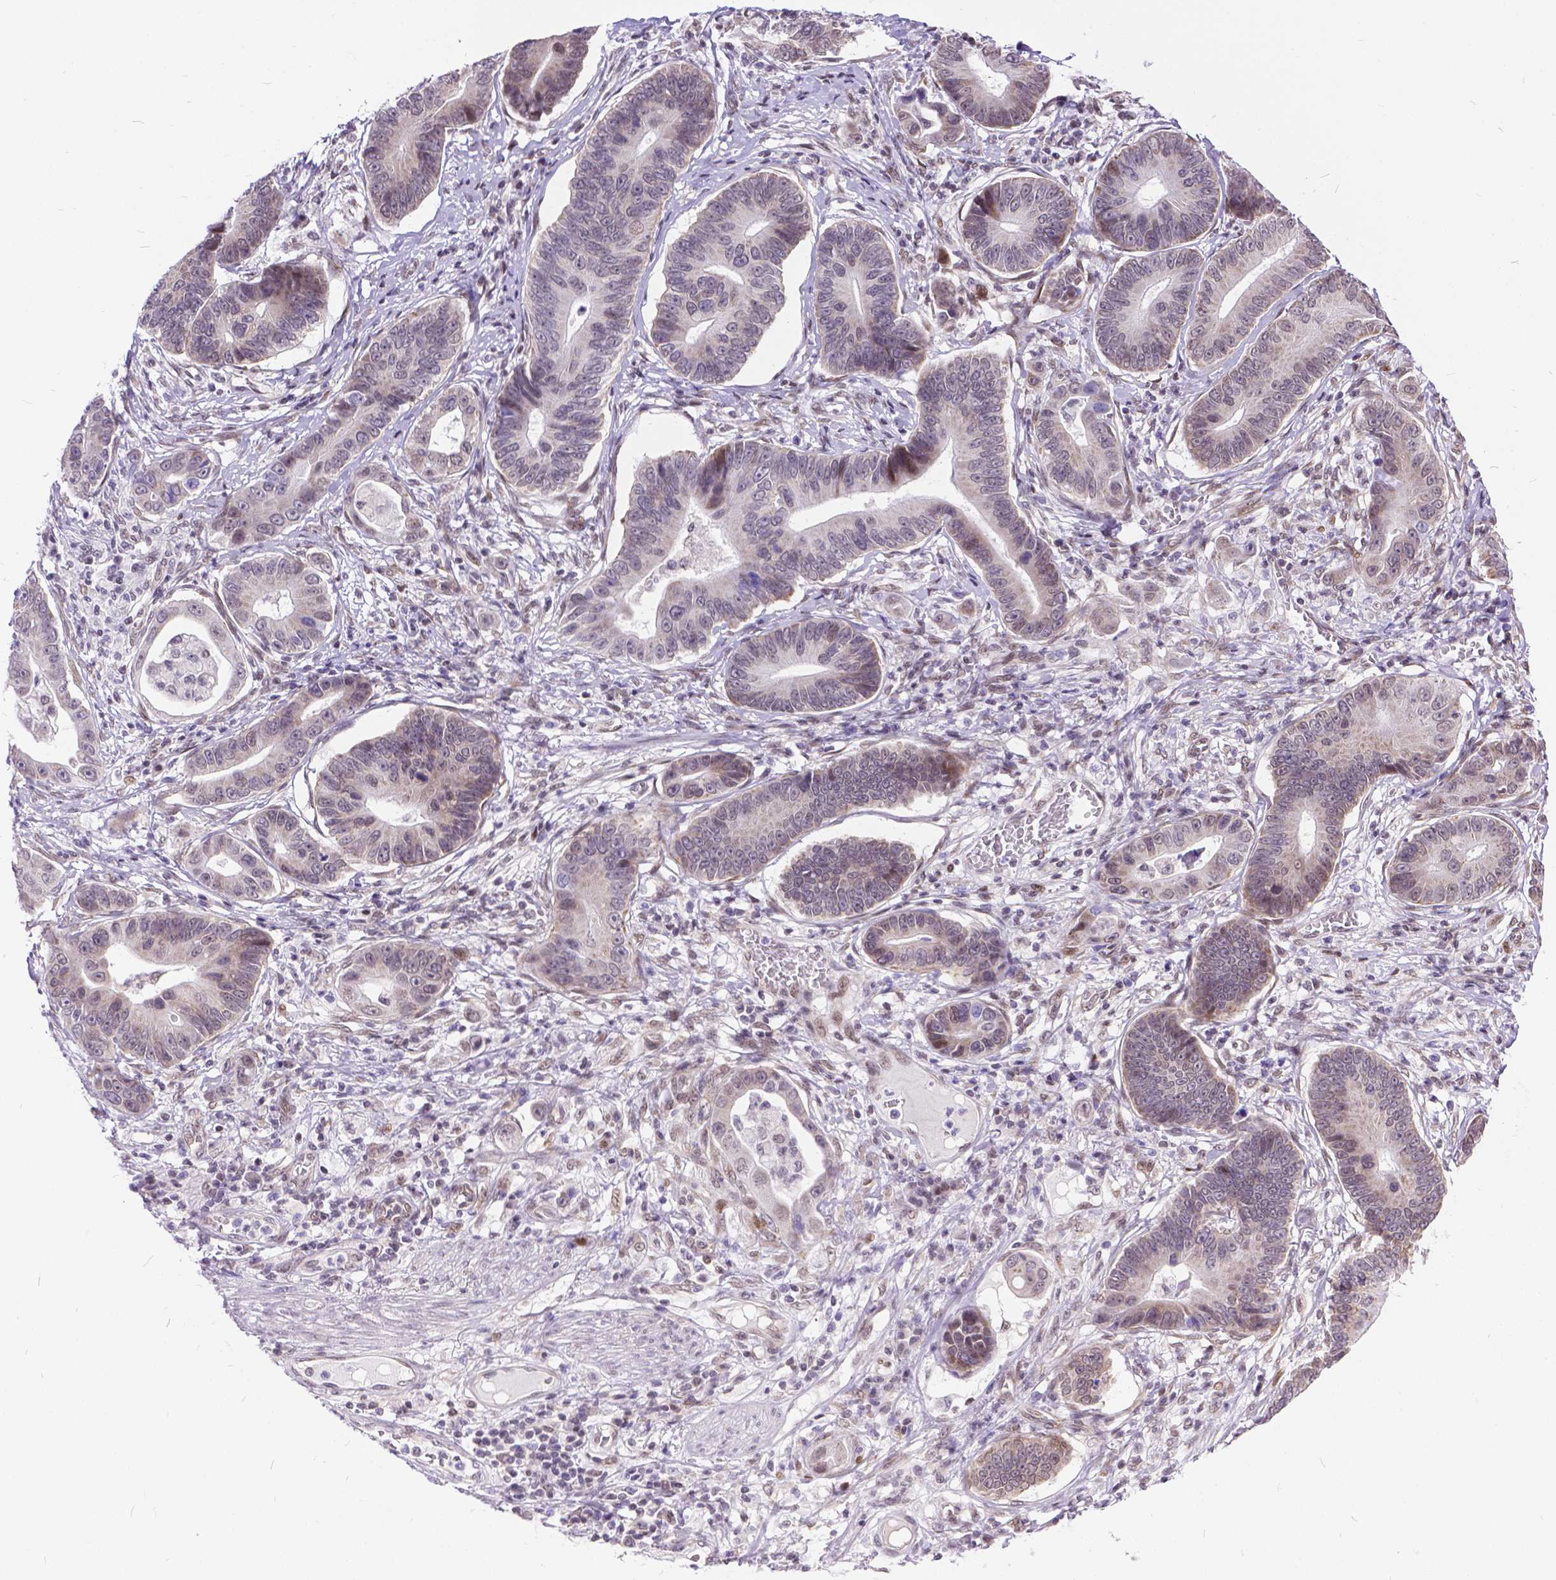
{"staining": {"intensity": "weak", "quantity": "25%-75%", "location": "cytoplasmic/membranous,nuclear"}, "tissue": "stomach cancer", "cell_type": "Tumor cells", "image_type": "cancer", "snomed": [{"axis": "morphology", "description": "Adenocarcinoma, NOS"}, {"axis": "topography", "description": "Stomach"}], "caption": "There is low levels of weak cytoplasmic/membranous and nuclear staining in tumor cells of stomach cancer (adenocarcinoma), as demonstrated by immunohistochemical staining (brown color).", "gene": "FAM124B", "patient": {"sex": "male", "age": 84}}